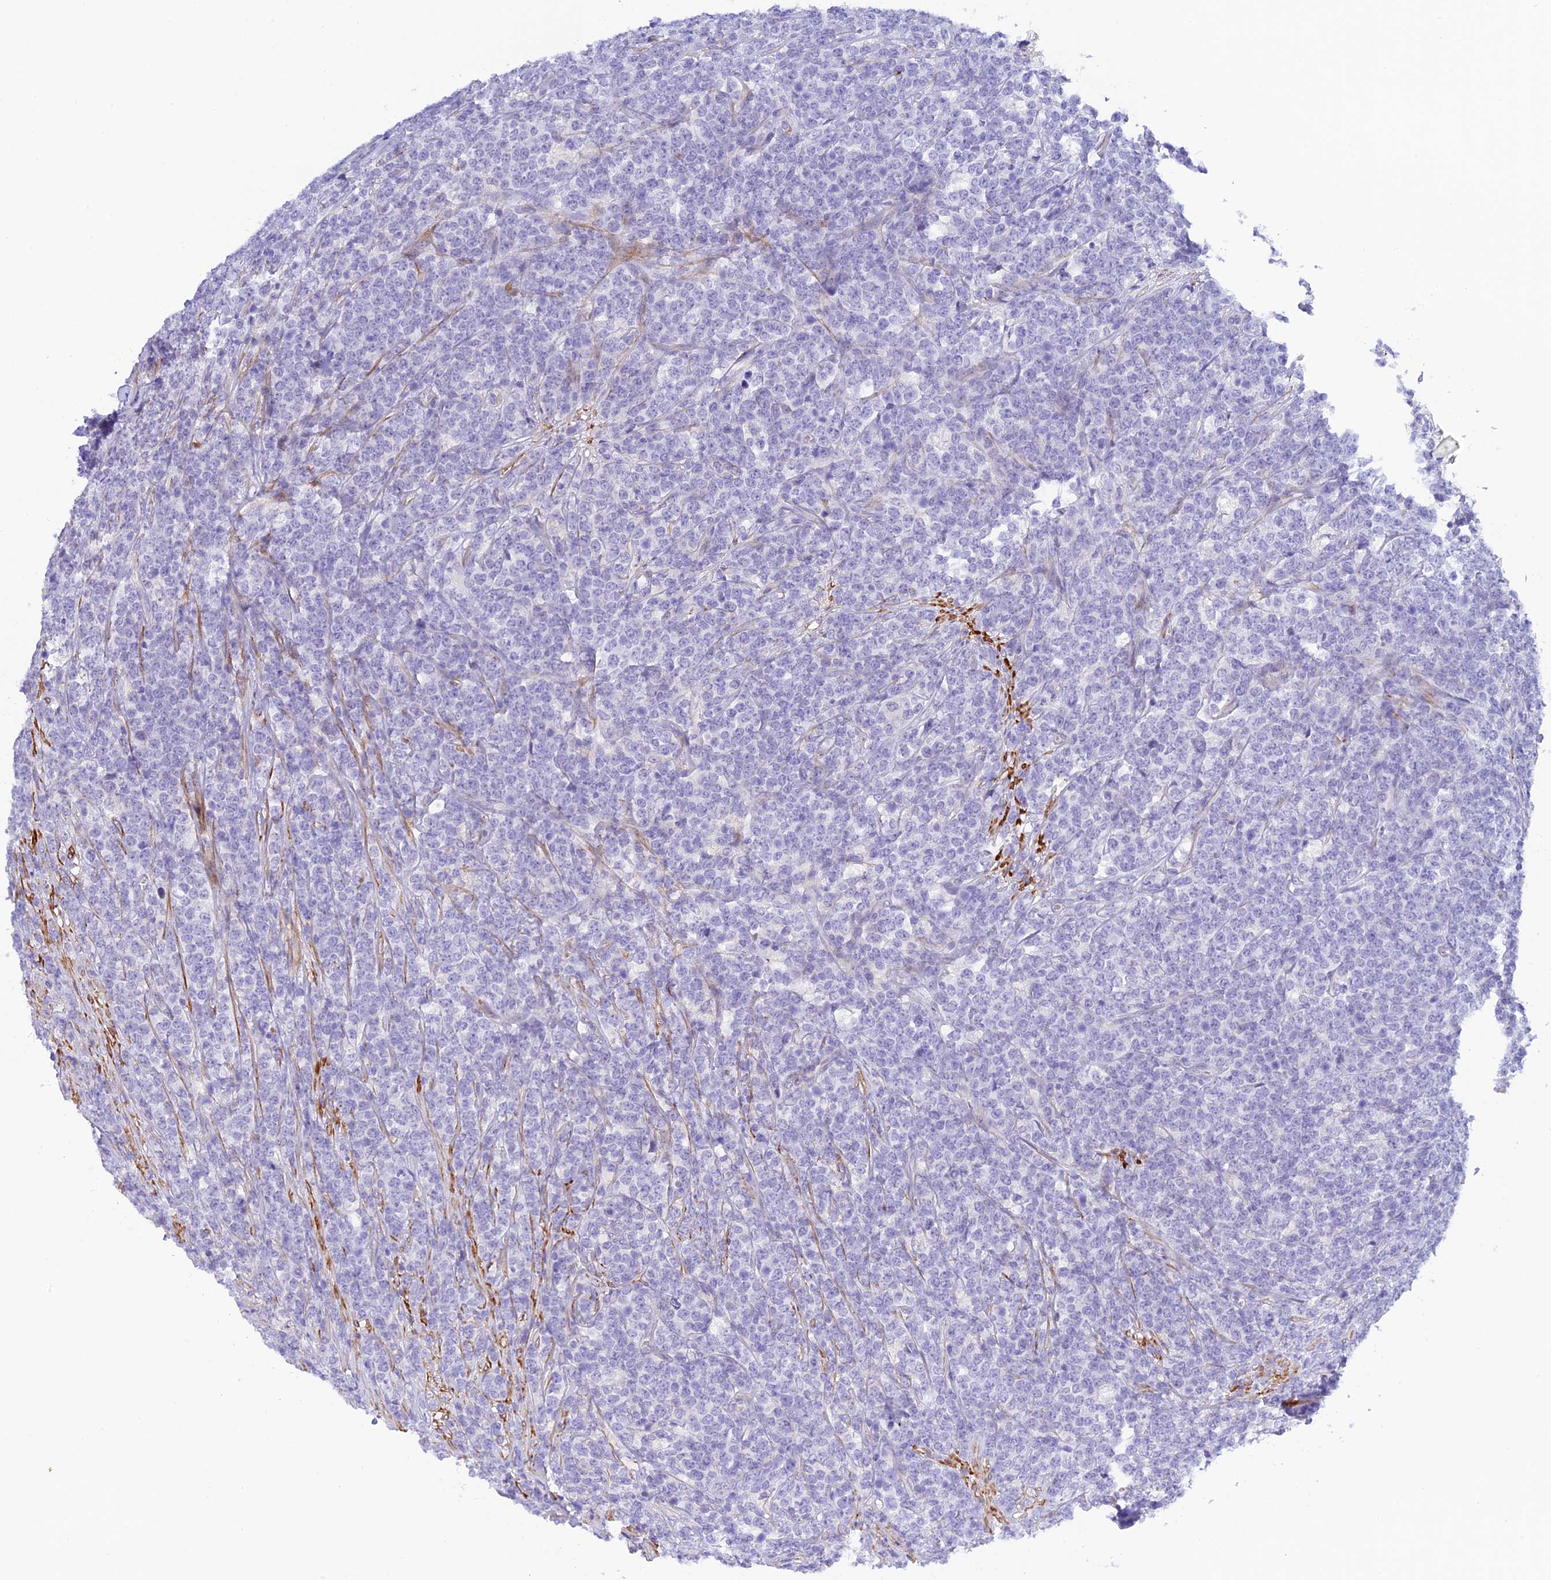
{"staining": {"intensity": "negative", "quantity": "none", "location": "none"}, "tissue": "lymphoma", "cell_type": "Tumor cells", "image_type": "cancer", "snomed": [{"axis": "morphology", "description": "Malignant lymphoma, non-Hodgkin's type, High grade"}, {"axis": "topography", "description": "Small intestine"}], "caption": "Tumor cells show no significant expression in lymphoma.", "gene": "ZDHHC16", "patient": {"sex": "male", "age": 8}}